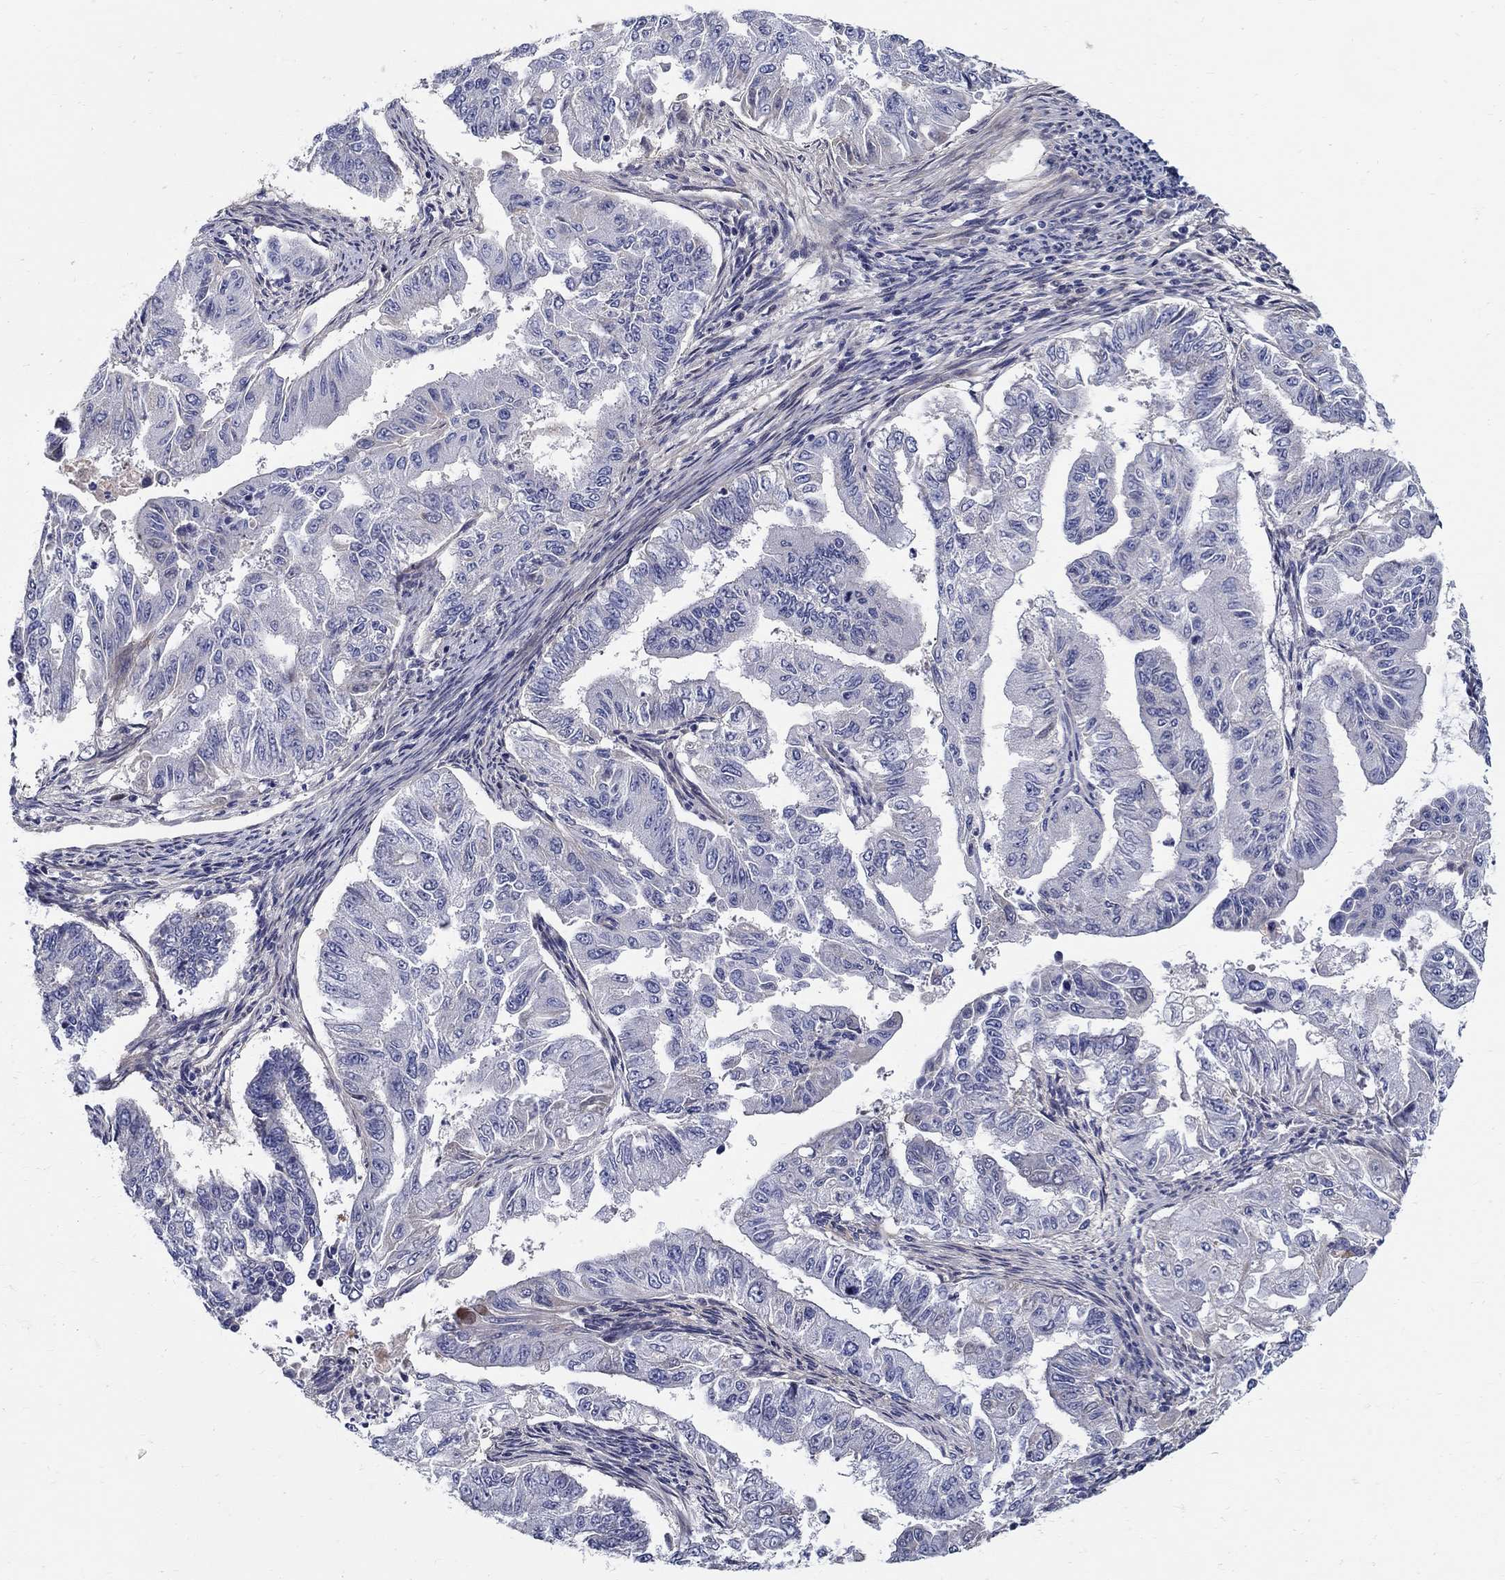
{"staining": {"intensity": "negative", "quantity": "none", "location": "none"}, "tissue": "endometrial cancer", "cell_type": "Tumor cells", "image_type": "cancer", "snomed": [{"axis": "morphology", "description": "Adenocarcinoma, NOS"}, {"axis": "topography", "description": "Uterus"}], "caption": "Immunohistochemical staining of adenocarcinoma (endometrial) demonstrates no significant expression in tumor cells.", "gene": "C16orf46", "patient": {"sex": "female", "age": 59}}